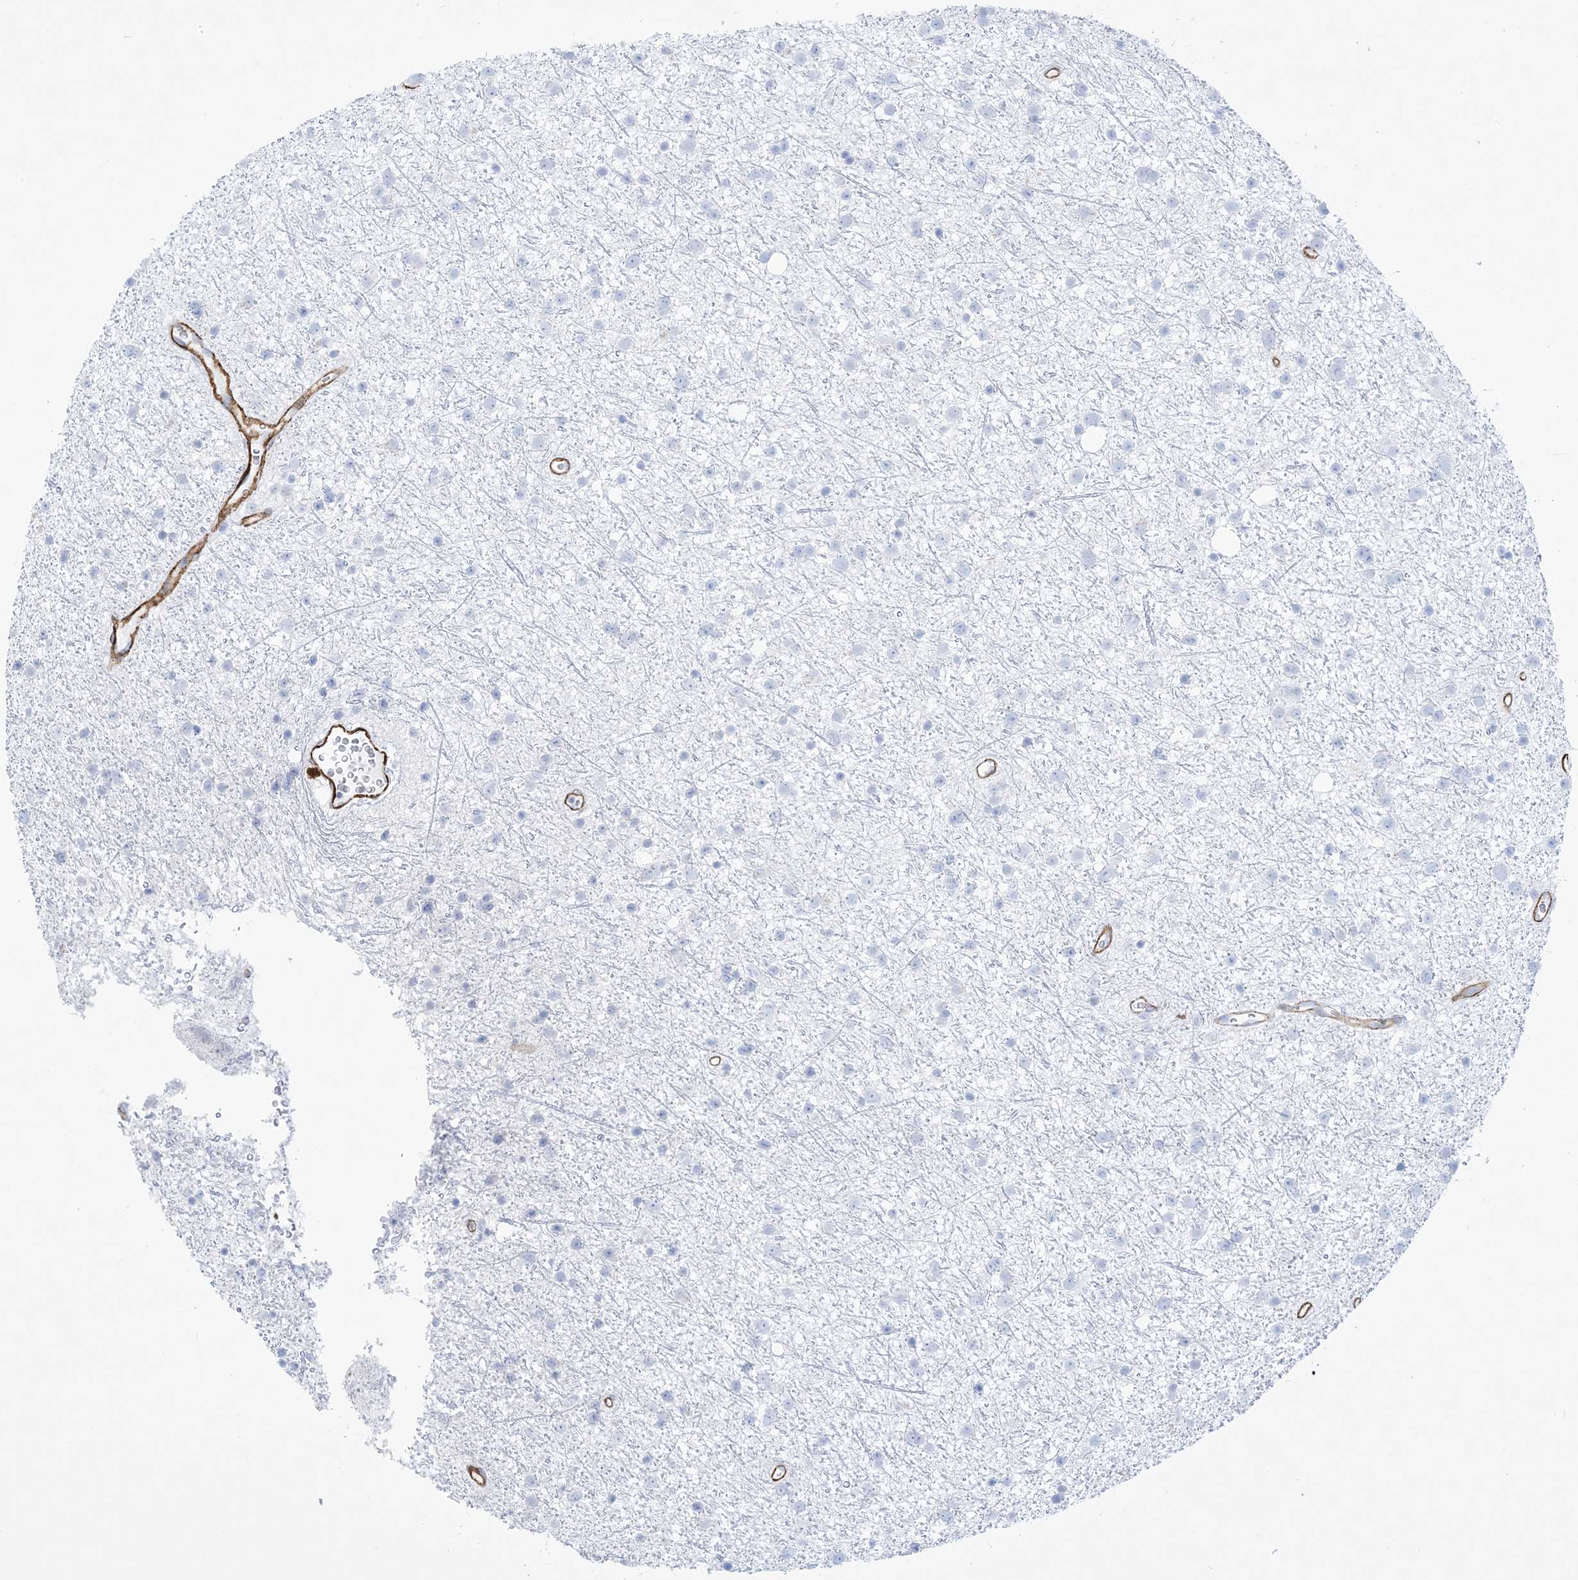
{"staining": {"intensity": "negative", "quantity": "none", "location": "none"}, "tissue": "glioma", "cell_type": "Tumor cells", "image_type": "cancer", "snomed": [{"axis": "morphology", "description": "Glioma, malignant, Low grade"}, {"axis": "topography", "description": "Cerebral cortex"}], "caption": "This is an IHC image of malignant low-grade glioma. There is no positivity in tumor cells.", "gene": "B3GNT7", "patient": {"sex": "female", "age": 39}}